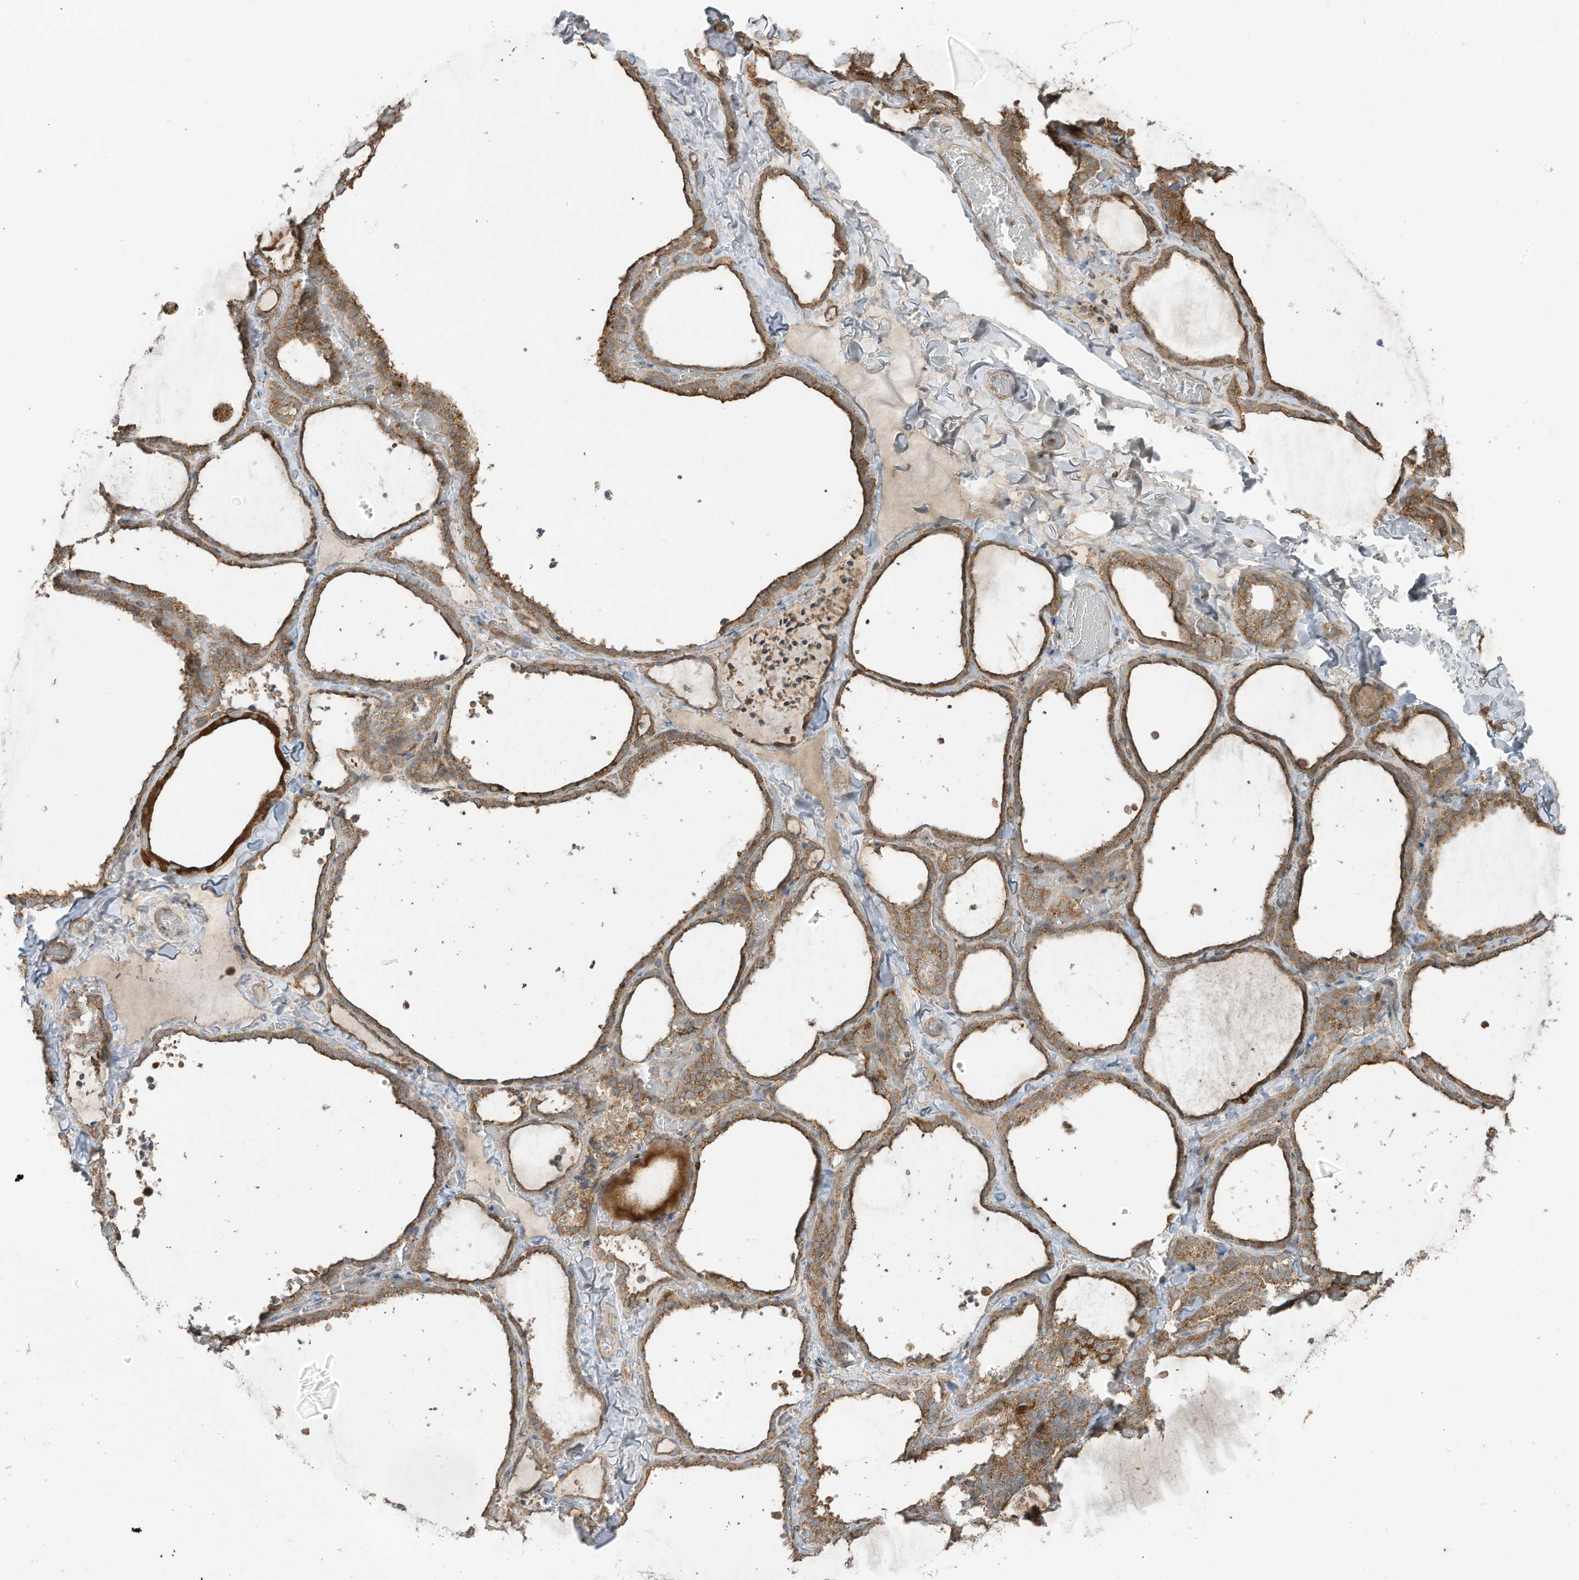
{"staining": {"intensity": "moderate", "quantity": ">75%", "location": "cytoplasmic/membranous"}, "tissue": "thyroid gland", "cell_type": "Glandular cells", "image_type": "normal", "snomed": [{"axis": "morphology", "description": "Normal tissue, NOS"}, {"axis": "topography", "description": "Thyroid gland"}], "caption": "DAB (3,3'-diaminobenzidine) immunohistochemical staining of unremarkable human thyroid gland reveals moderate cytoplasmic/membranous protein expression in approximately >75% of glandular cells. Using DAB (3,3'-diaminobenzidine) (brown) and hematoxylin (blue) stains, captured at high magnification using brightfield microscopy.", "gene": "CGAS", "patient": {"sex": "female", "age": 22}}